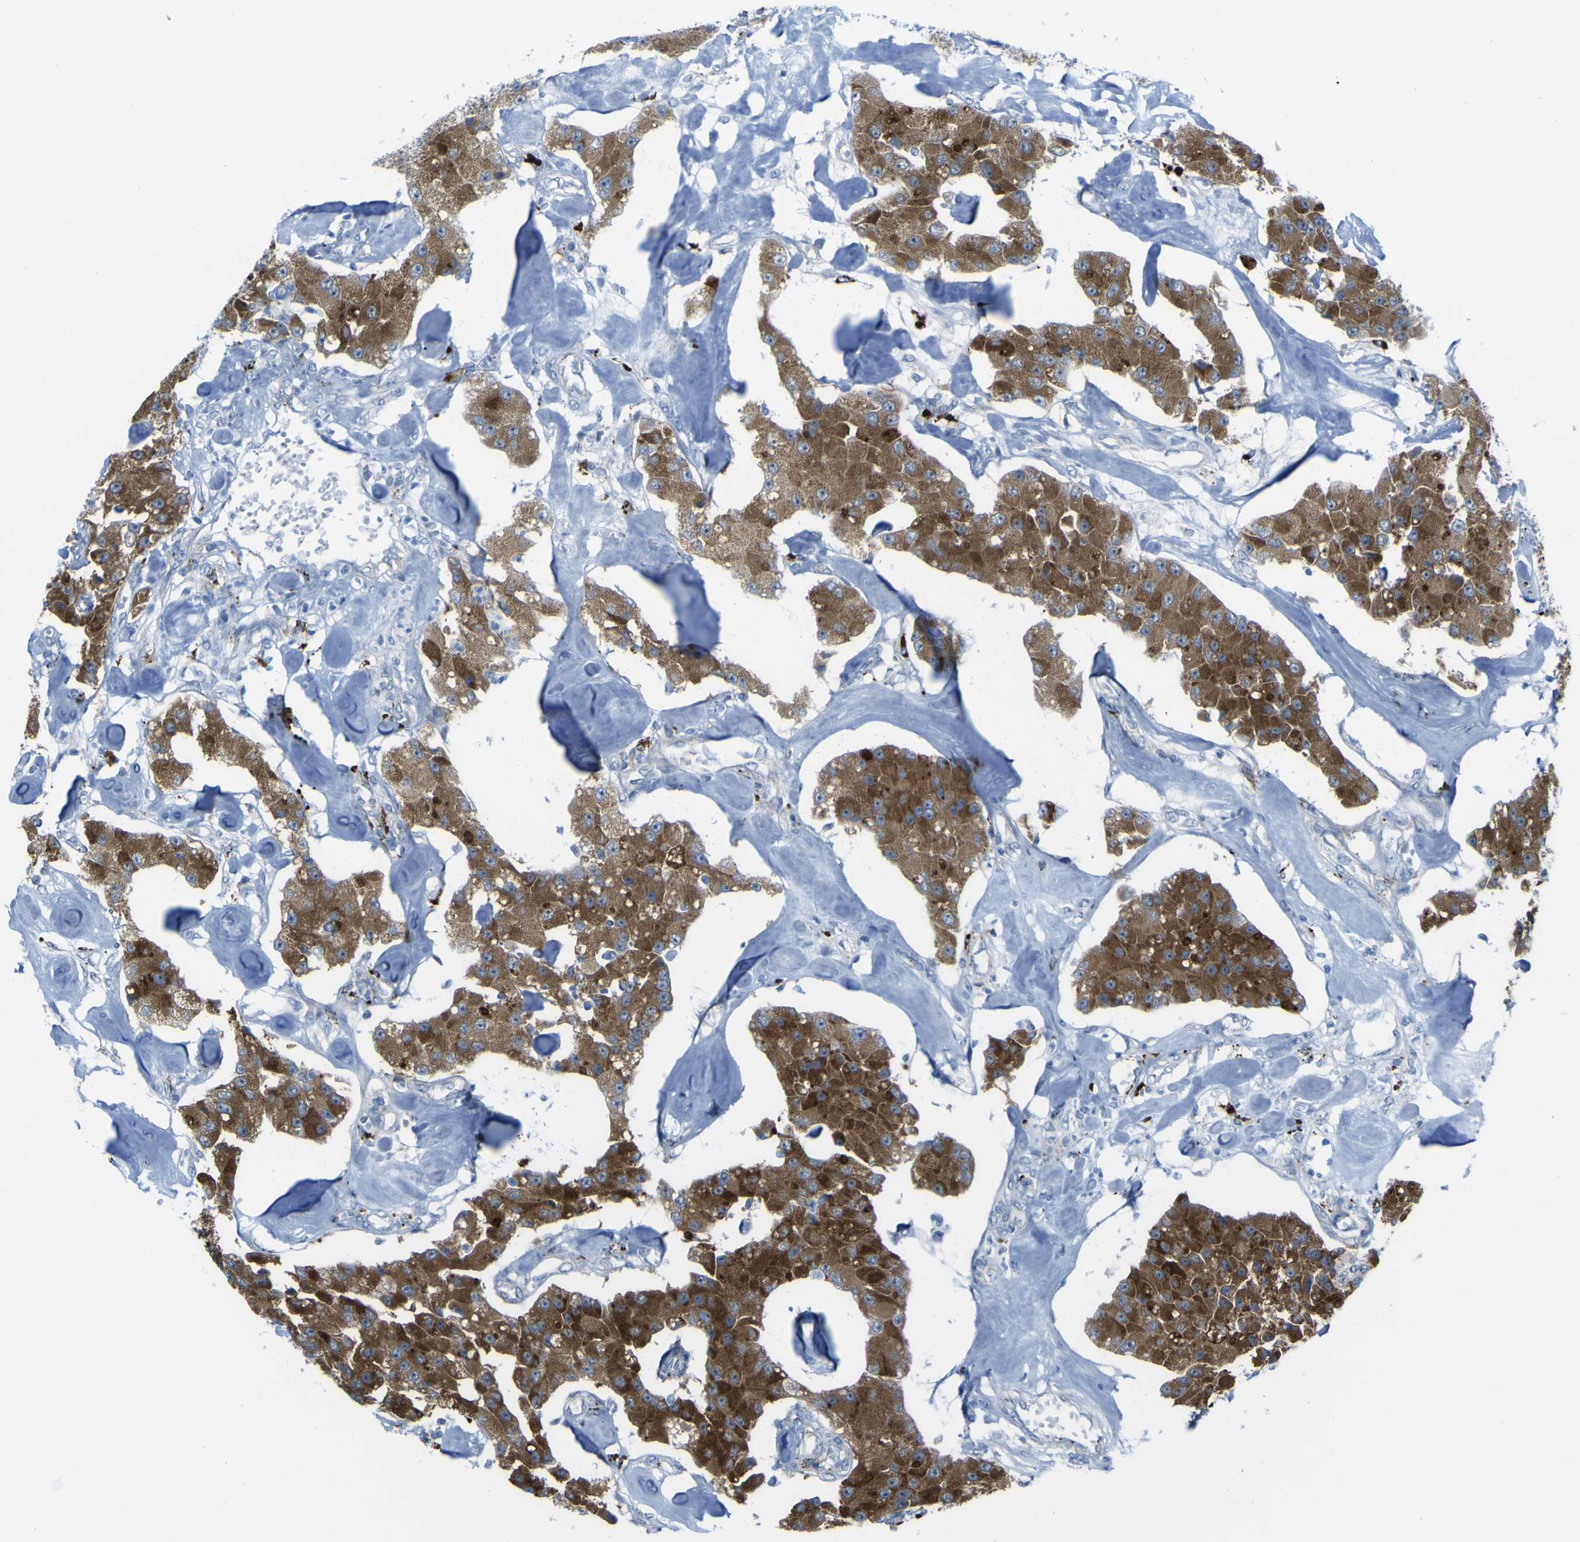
{"staining": {"intensity": "strong", "quantity": ">75%", "location": "cytoplasmic/membranous"}, "tissue": "carcinoid", "cell_type": "Tumor cells", "image_type": "cancer", "snomed": [{"axis": "morphology", "description": "Carcinoid, malignant, NOS"}, {"axis": "topography", "description": "Pancreas"}], "caption": "Carcinoid (malignant) stained with a brown dye exhibits strong cytoplasmic/membranous positive staining in approximately >75% of tumor cells.", "gene": "PLD3", "patient": {"sex": "male", "age": 41}}